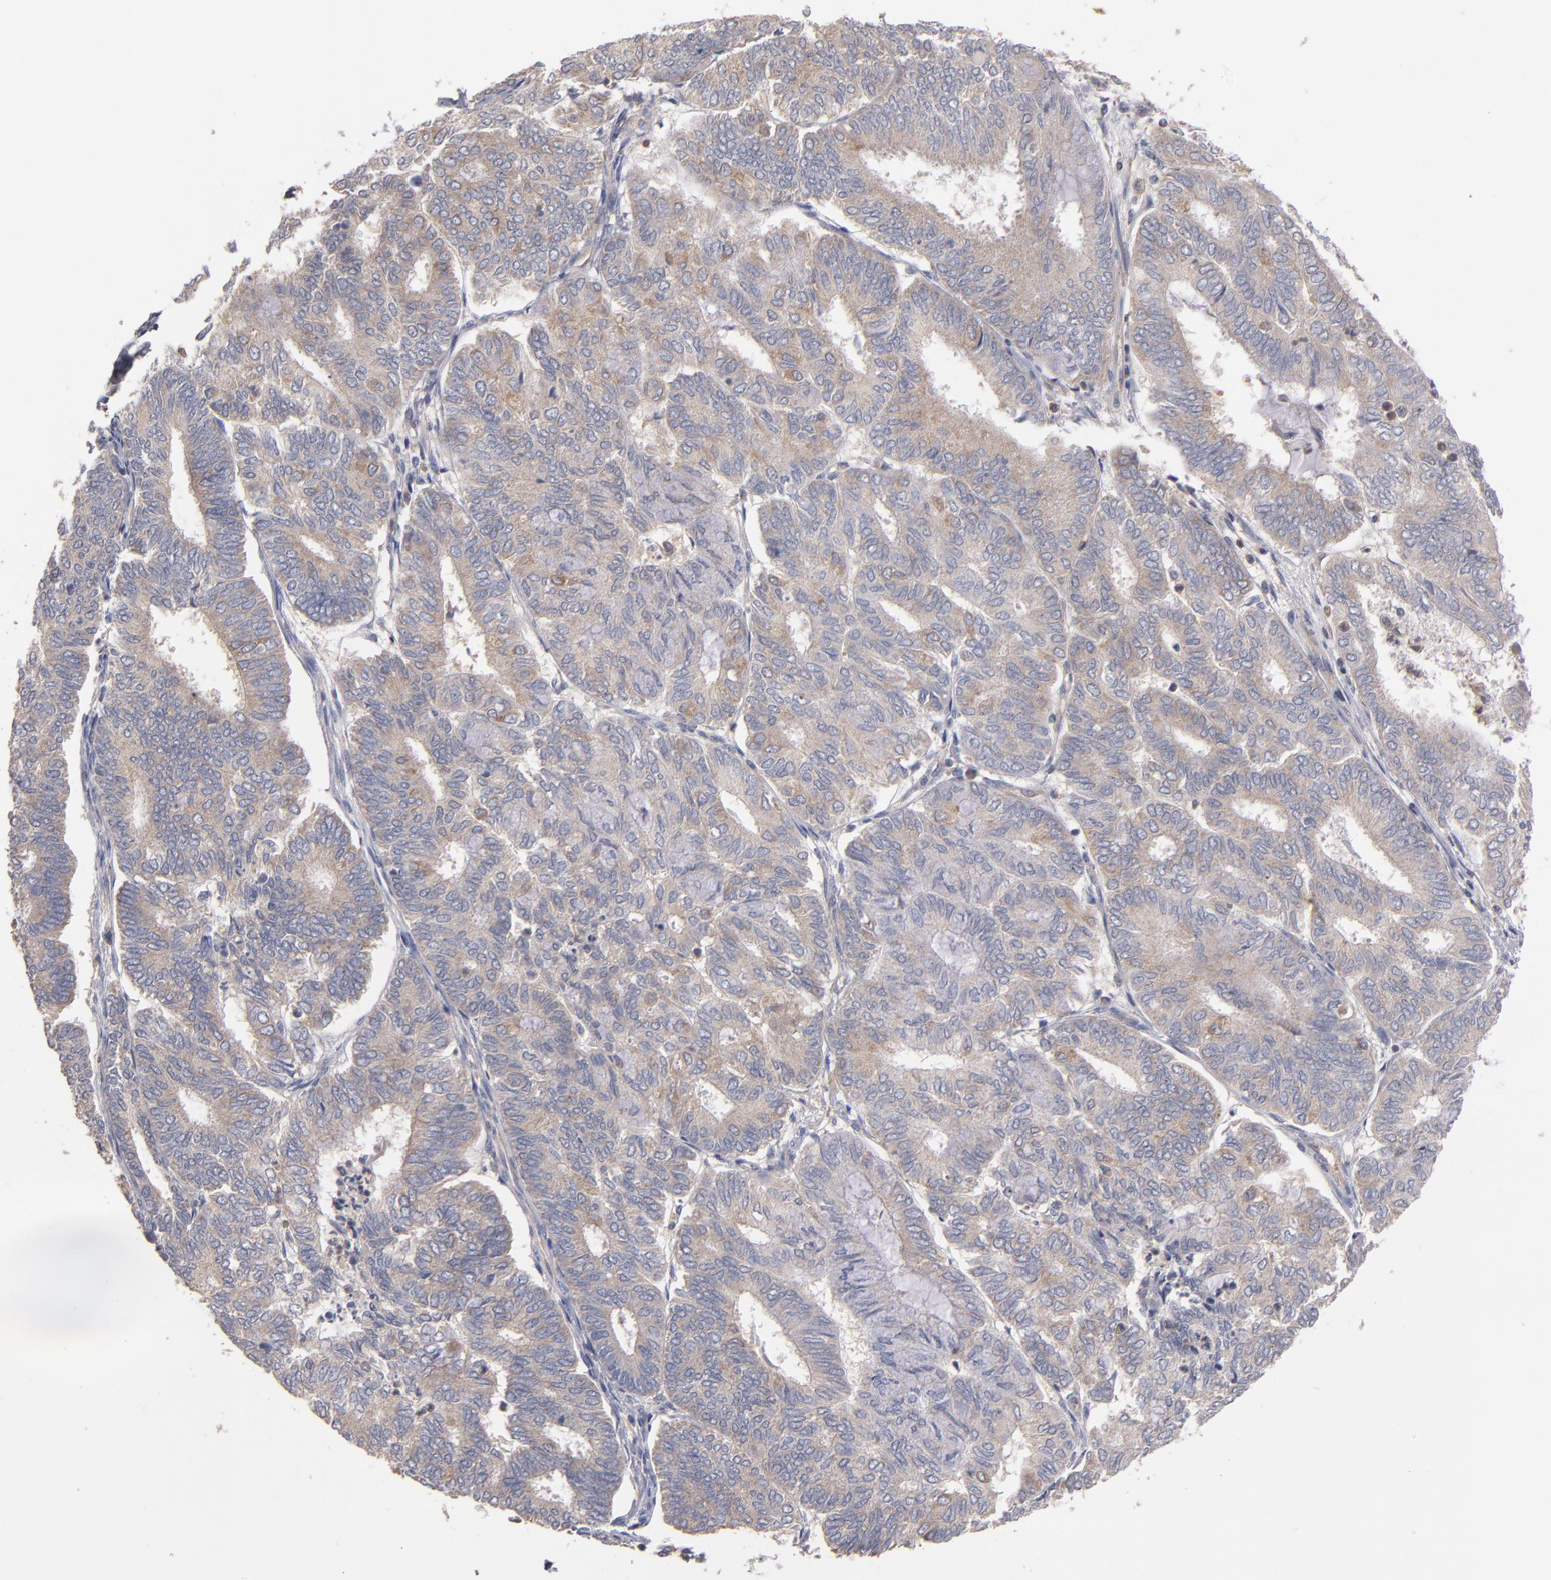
{"staining": {"intensity": "weak", "quantity": ">75%", "location": "cytoplasmic/membranous"}, "tissue": "endometrial cancer", "cell_type": "Tumor cells", "image_type": "cancer", "snomed": [{"axis": "morphology", "description": "Adenocarcinoma, NOS"}, {"axis": "topography", "description": "Endometrium"}], "caption": "Adenocarcinoma (endometrial) stained for a protein (brown) reveals weak cytoplasmic/membranous positive expression in approximately >75% of tumor cells.", "gene": "DACT1", "patient": {"sex": "female", "age": 59}}